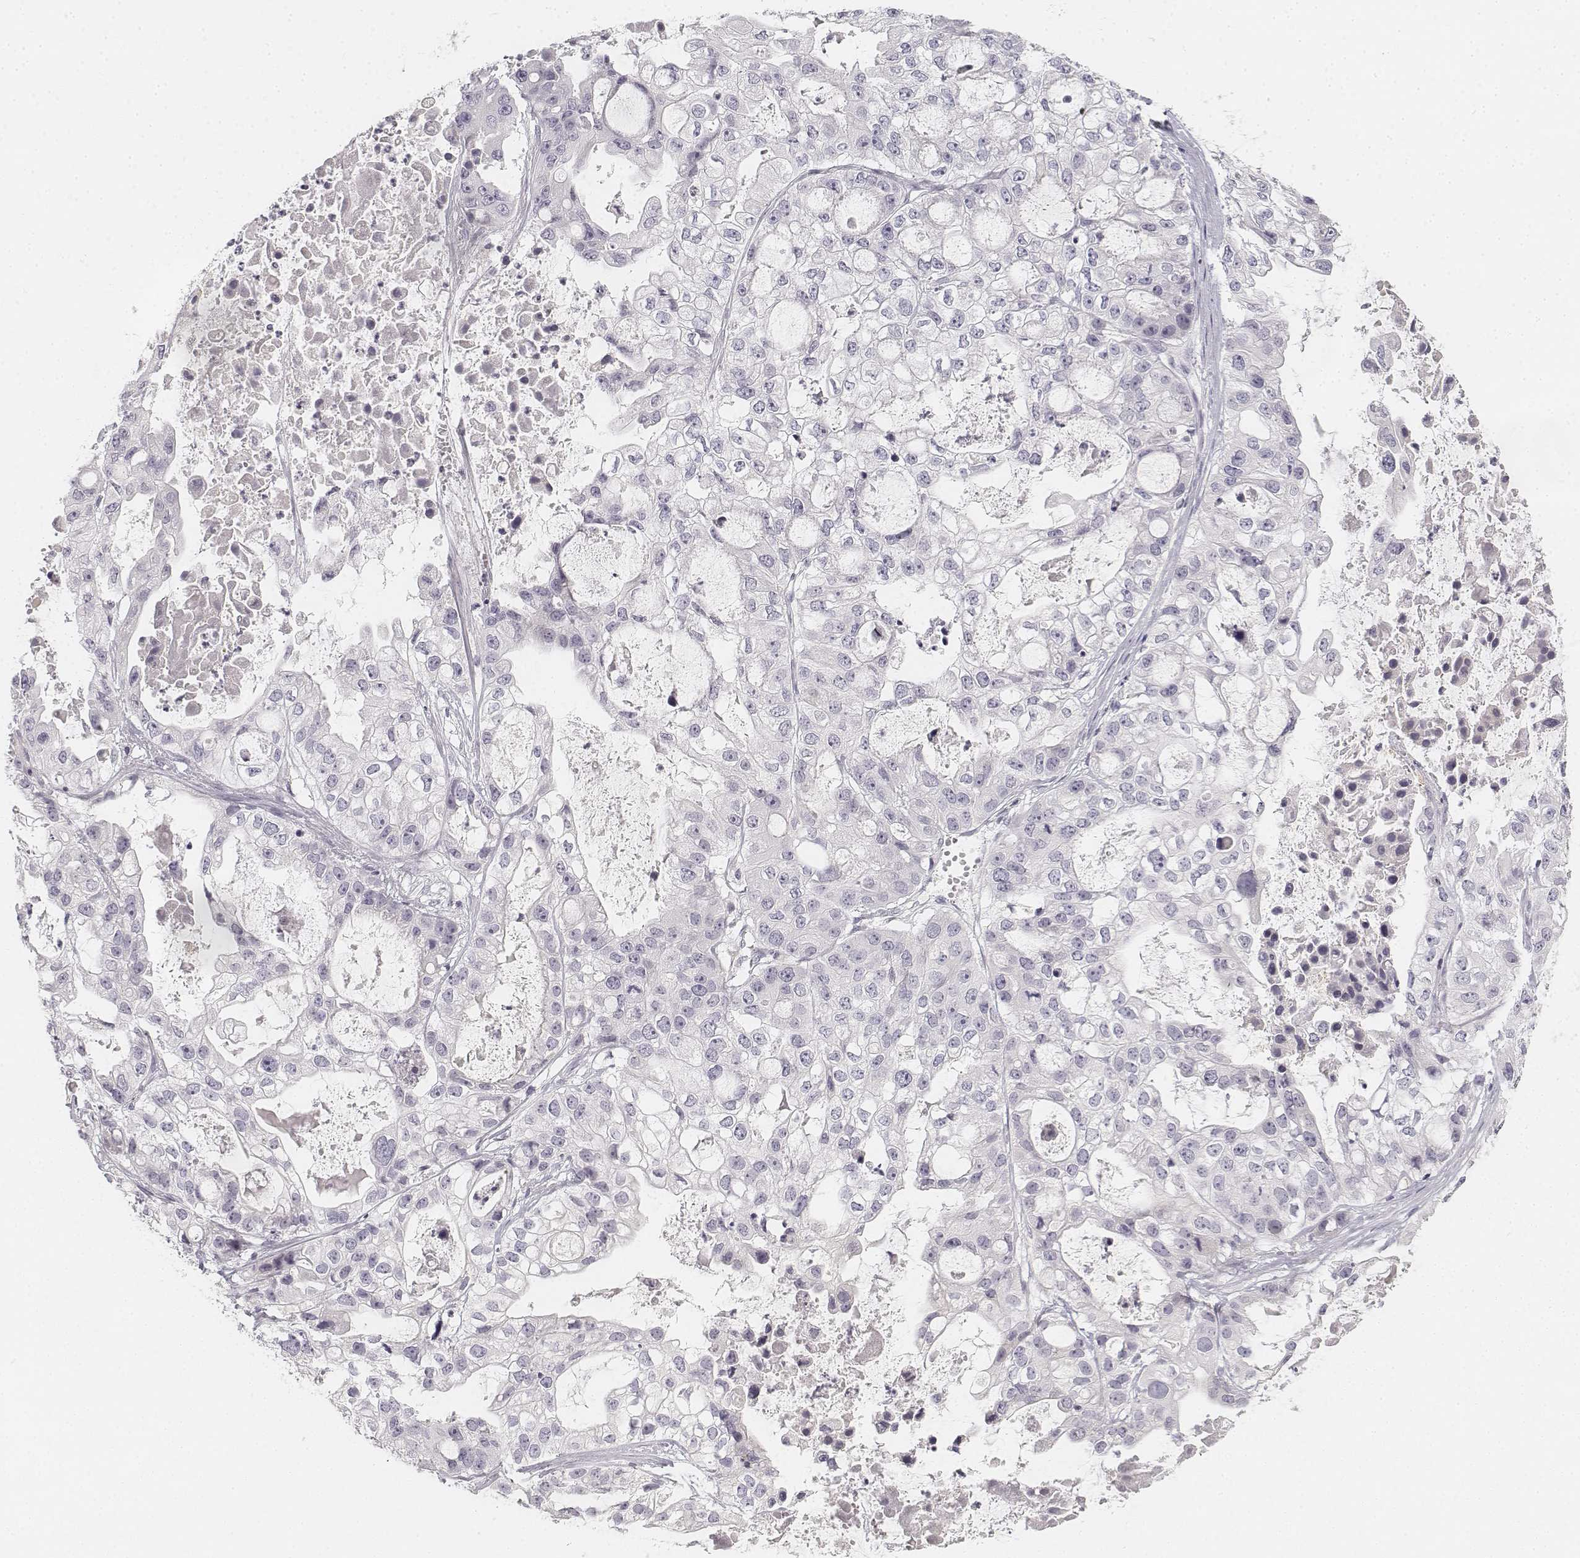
{"staining": {"intensity": "negative", "quantity": "none", "location": "none"}, "tissue": "ovarian cancer", "cell_type": "Tumor cells", "image_type": "cancer", "snomed": [{"axis": "morphology", "description": "Cystadenocarcinoma, serous, NOS"}, {"axis": "topography", "description": "Ovary"}], "caption": "Tumor cells are negative for protein expression in human ovarian serous cystadenocarcinoma.", "gene": "DSG4", "patient": {"sex": "female", "age": 56}}